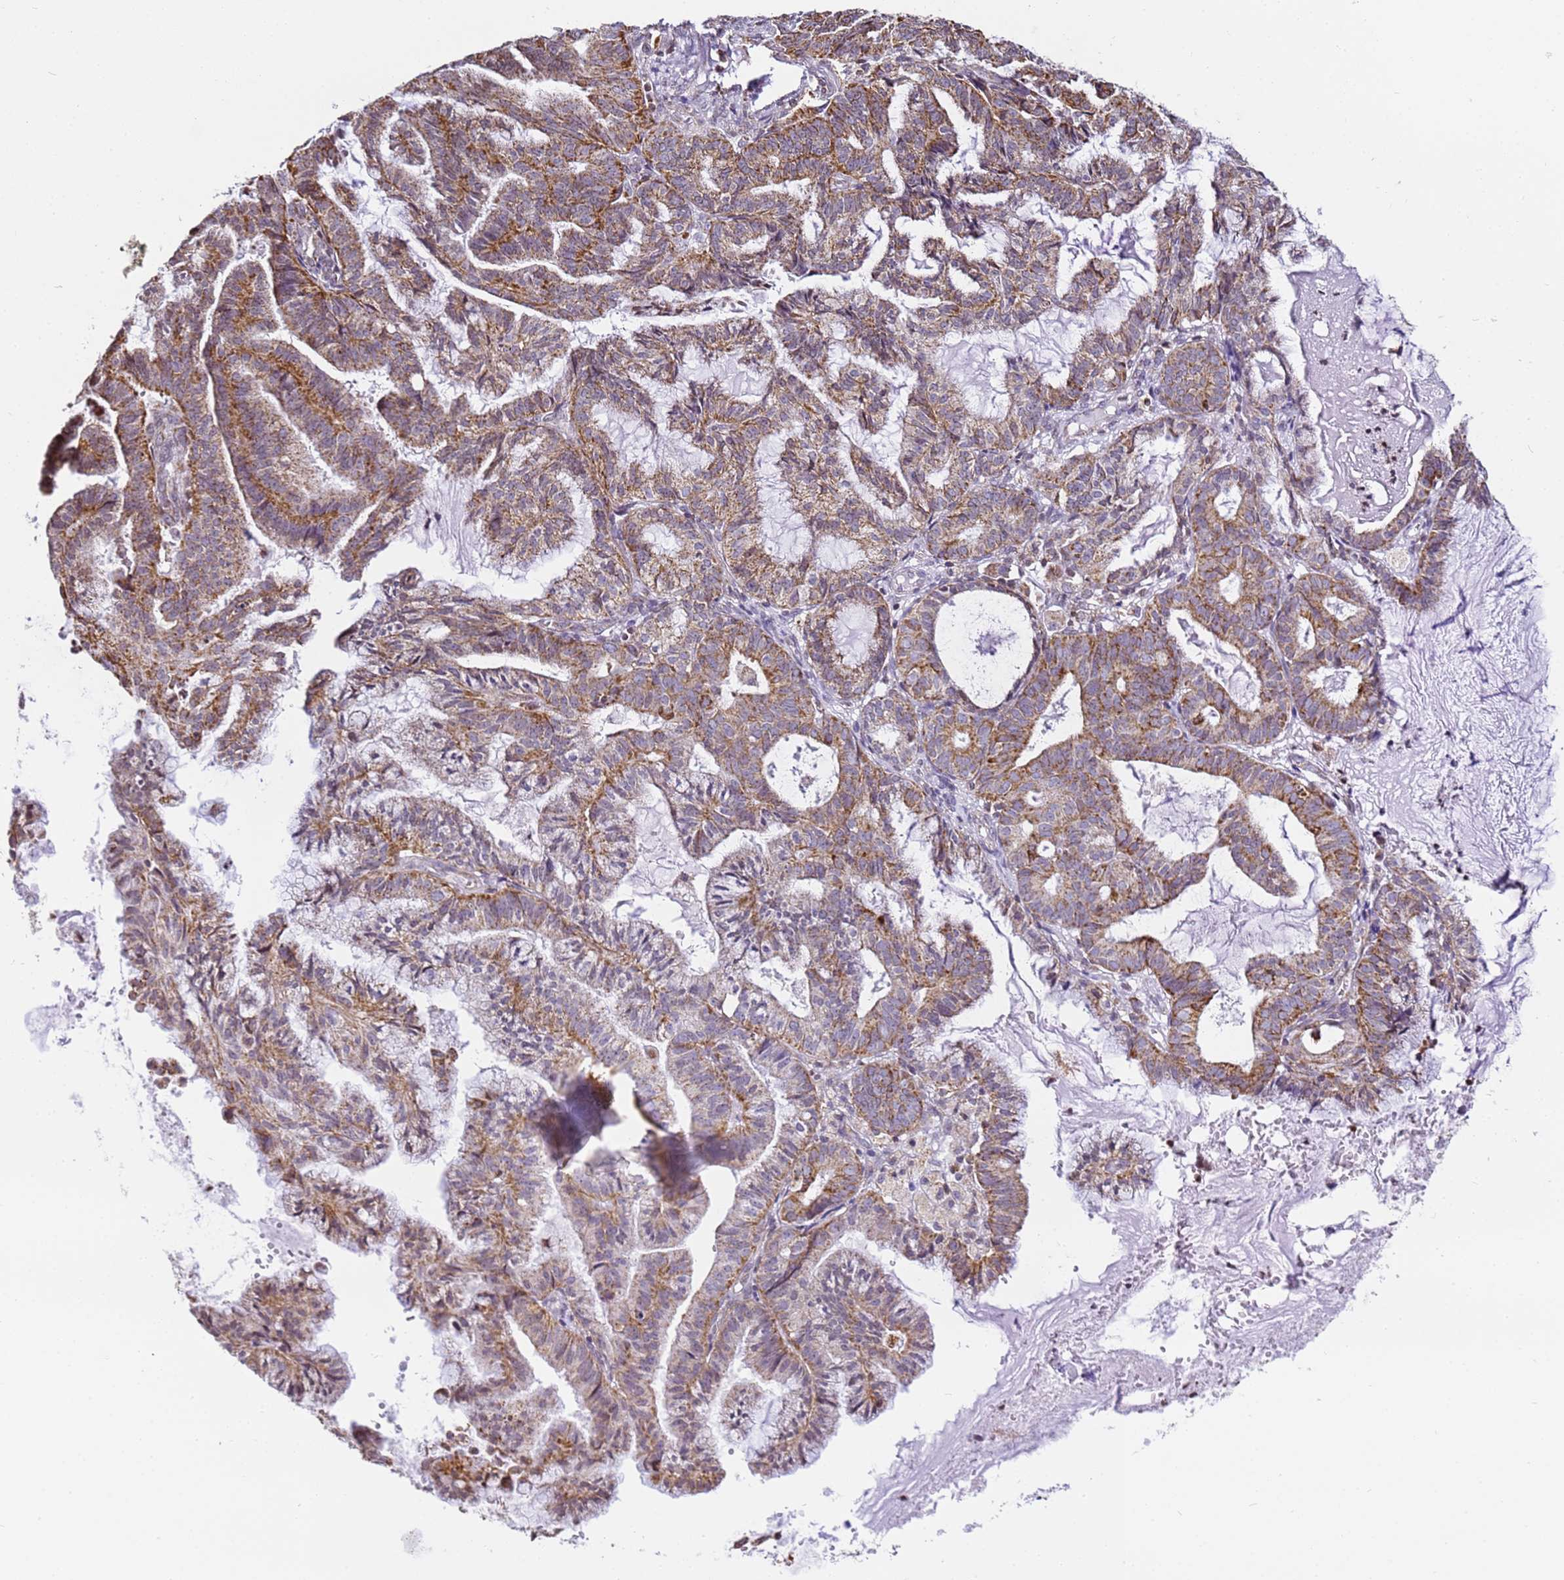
{"staining": {"intensity": "moderate", "quantity": ">75%", "location": "cytoplasmic/membranous"}, "tissue": "endometrial cancer", "cell_type": "Tumor cells", "image_type": "cancer", "snomed": [{"axis": "morphology", "description": "Adenocarcinoma, NOS"}, {"axis": "topography", "description": "Endometrium"}], "caption": "Human endometrial adenocarcinoma stained with a brown dye exhibits moderate cytoplasmic/membranous positive positivity in about >75% of tumor cells.", "gene": "HSPE1", "patient": {"sex": "female", "age": 86}}